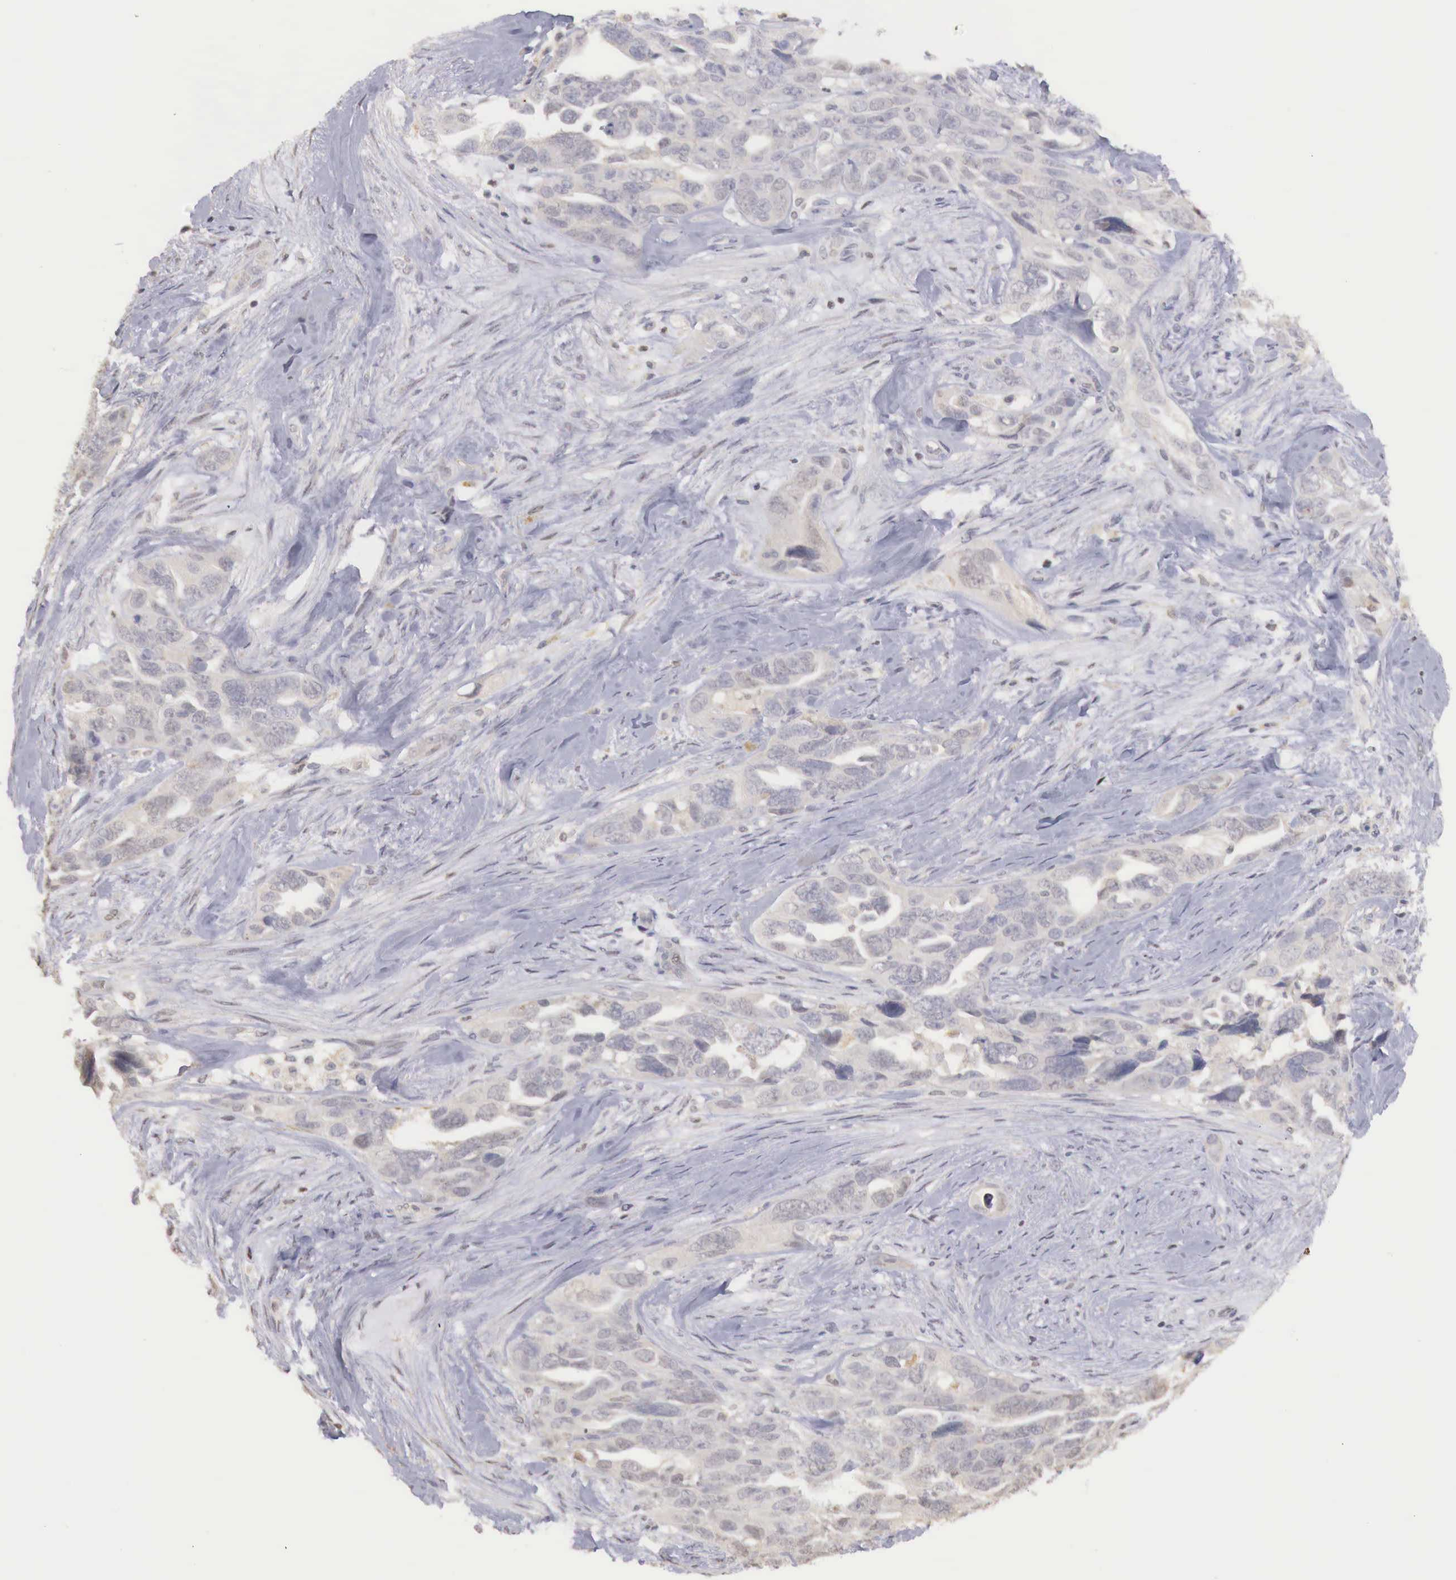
{"staining": {"intensity": "weak", "quantity": ">75%", "location": "cytoplasmic/membranous"}, "tissue": "ovarian cancer", "cell_type": "Tumor cells", "image_type": "cancer", "snomed": [{"axis": "morphology", "description": "Cystadenocarcinoma, serous, NOS"}, {"axis": "topography", "description": "Ovary"}], "caption": "Protein expression by immunohistochemistry (IHC) exhibits weak cytoplasmic/membranous staining in about >75% of tumor cells in ovarian cancer (serous cystadenocarcinoma).", "gene": "TBC1D9", "patient": {"sex": "female", "age": 63}}